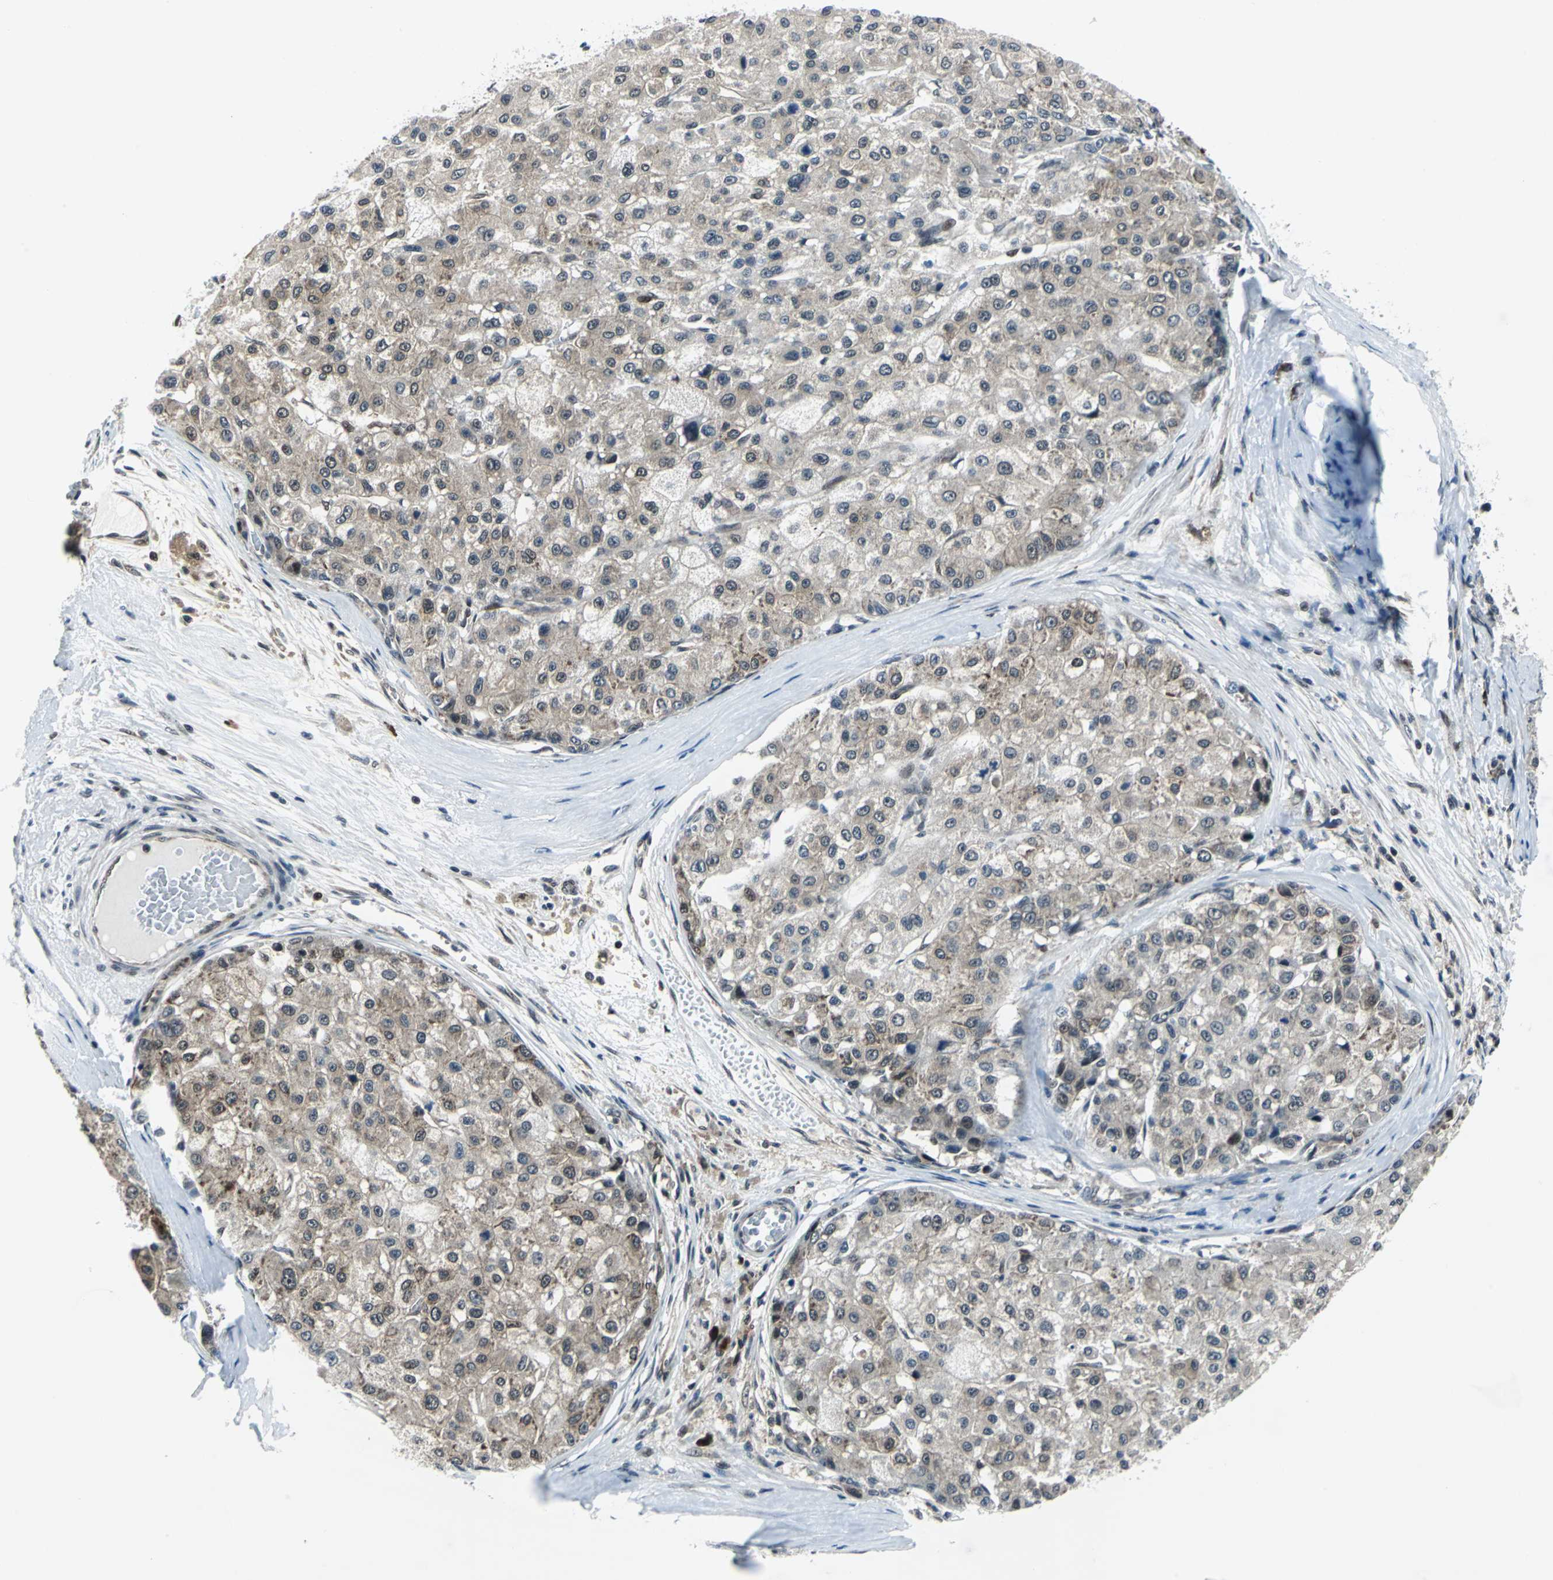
{"staining": {"intensity": "moderate", "quantity": ">75%", "location": "cytoplasmic/membranous"}, "tissue": "liver cancer", "cell_type": "Tumor cells", "image_type": "cancer", "snomed": [{"axis": "morphology", "description": "Carcinoma, Hepatocellular, NOS"}, {"axis": "topography", "description": "Liver"}], "caption": "Immunohistochemistry (DAB (3,3'-diaminobenzidine)) staining of liver cancer (hepatocellular carcinoma) displays moderate cytoplasmic/membranous protein positivity in about >75% of tumor cells. (Brightfield microscopy of DAB IHC at high magnification).", "gene": "POLR3K", "patient": {"sex": "male", "age": 80}}